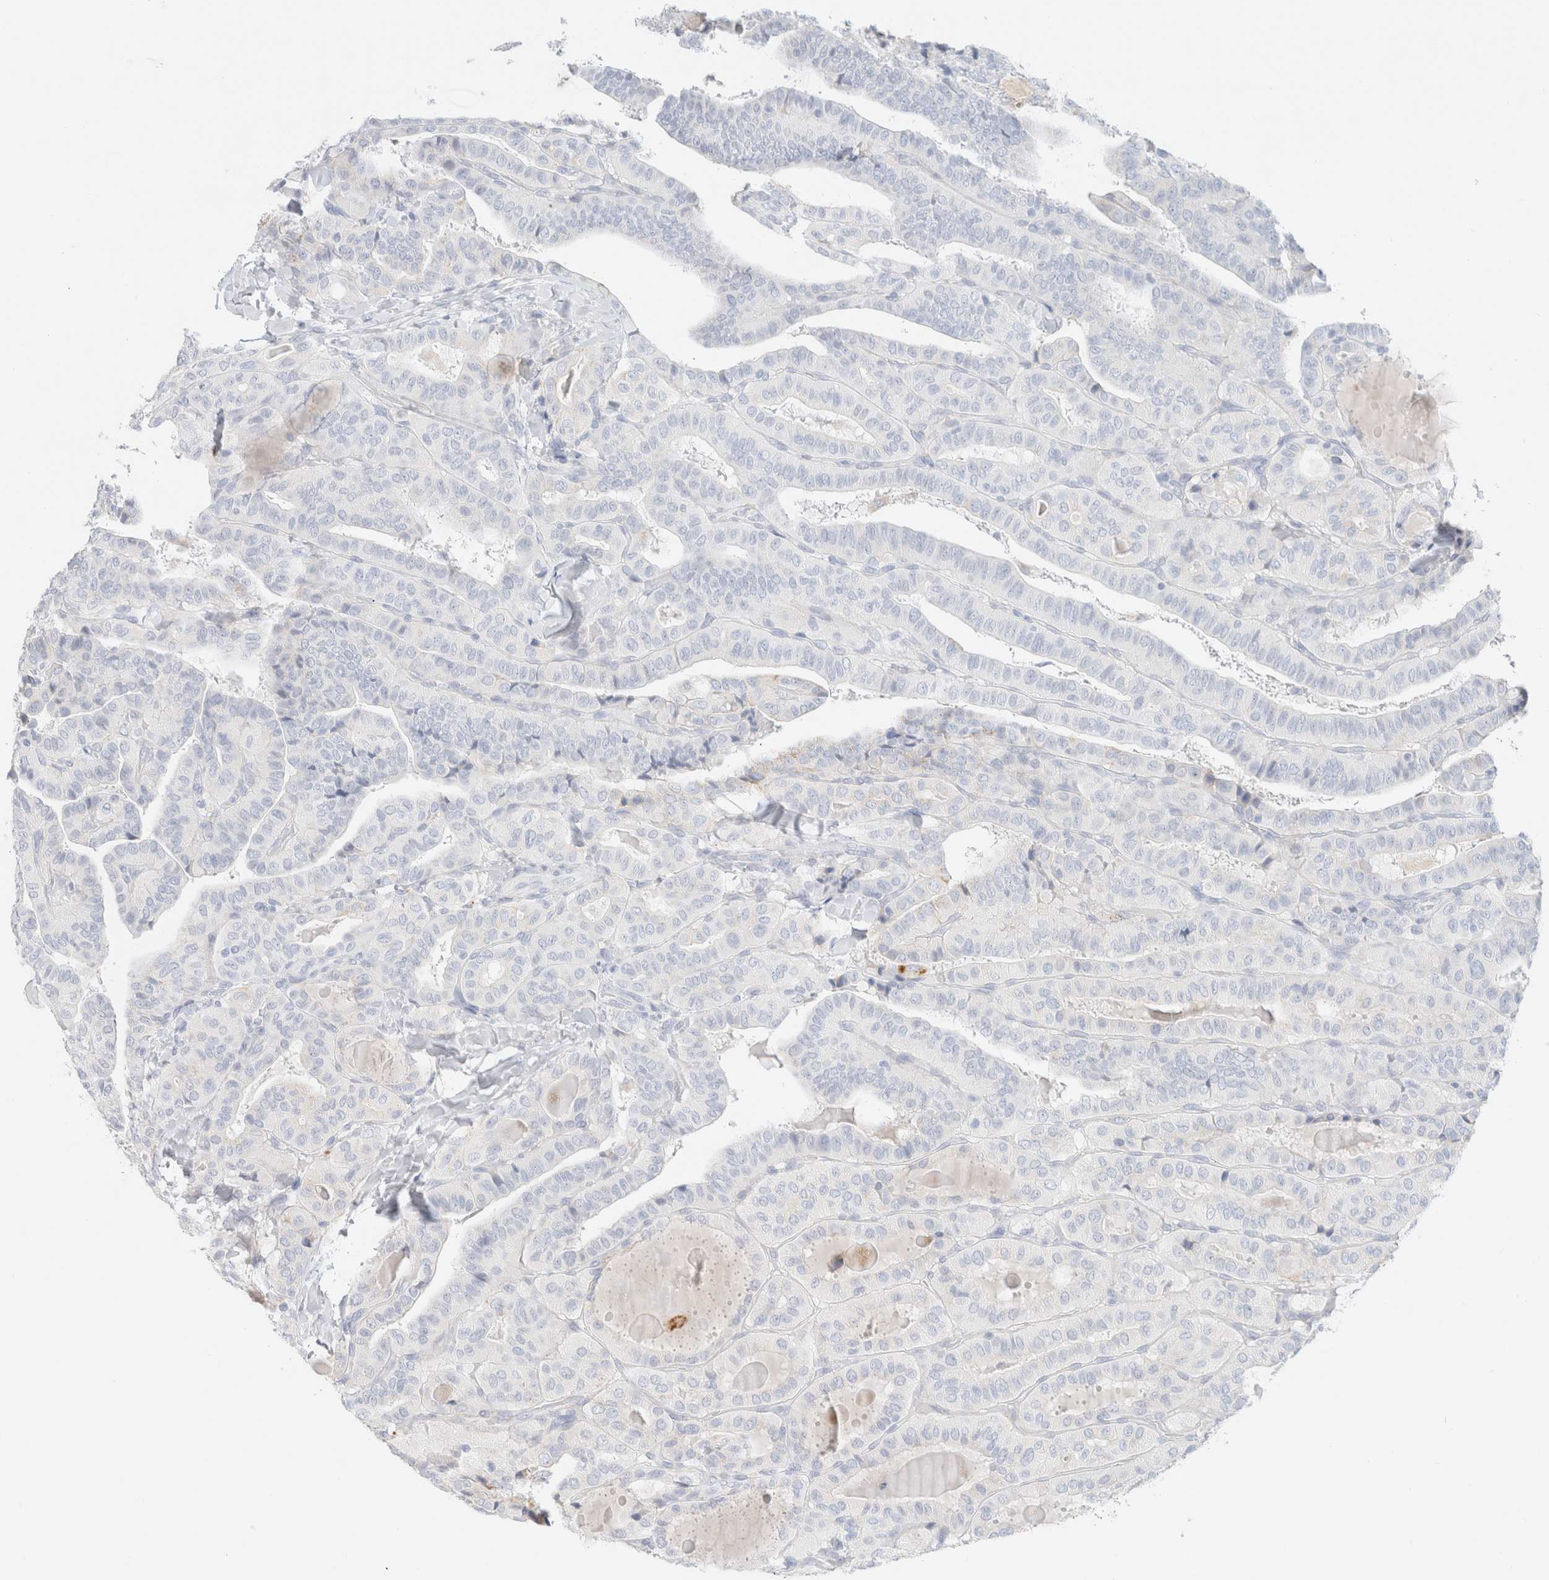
{"staining": {"intensity": "negative", "quantity": "none", "location": "none"}, "tissue": "thyroid cancer", "cell_type": "Tumor cells", "image_type": "cancer", "snomed": [{"axis": "morphology", "description": "Papillary adenocarcinoma, NOS"}, {"axis": "topography", "description": "Thyroid gland"}], "caption": "Protein analysis of thyroid cancer (papillary adenocarcinoma) shows no significant staining in tumor cells. (Brightfield microscopy of DAB IHC at high magnification).", "gene": "CPQ", "patient": {"sex": "male", "age": 77}}